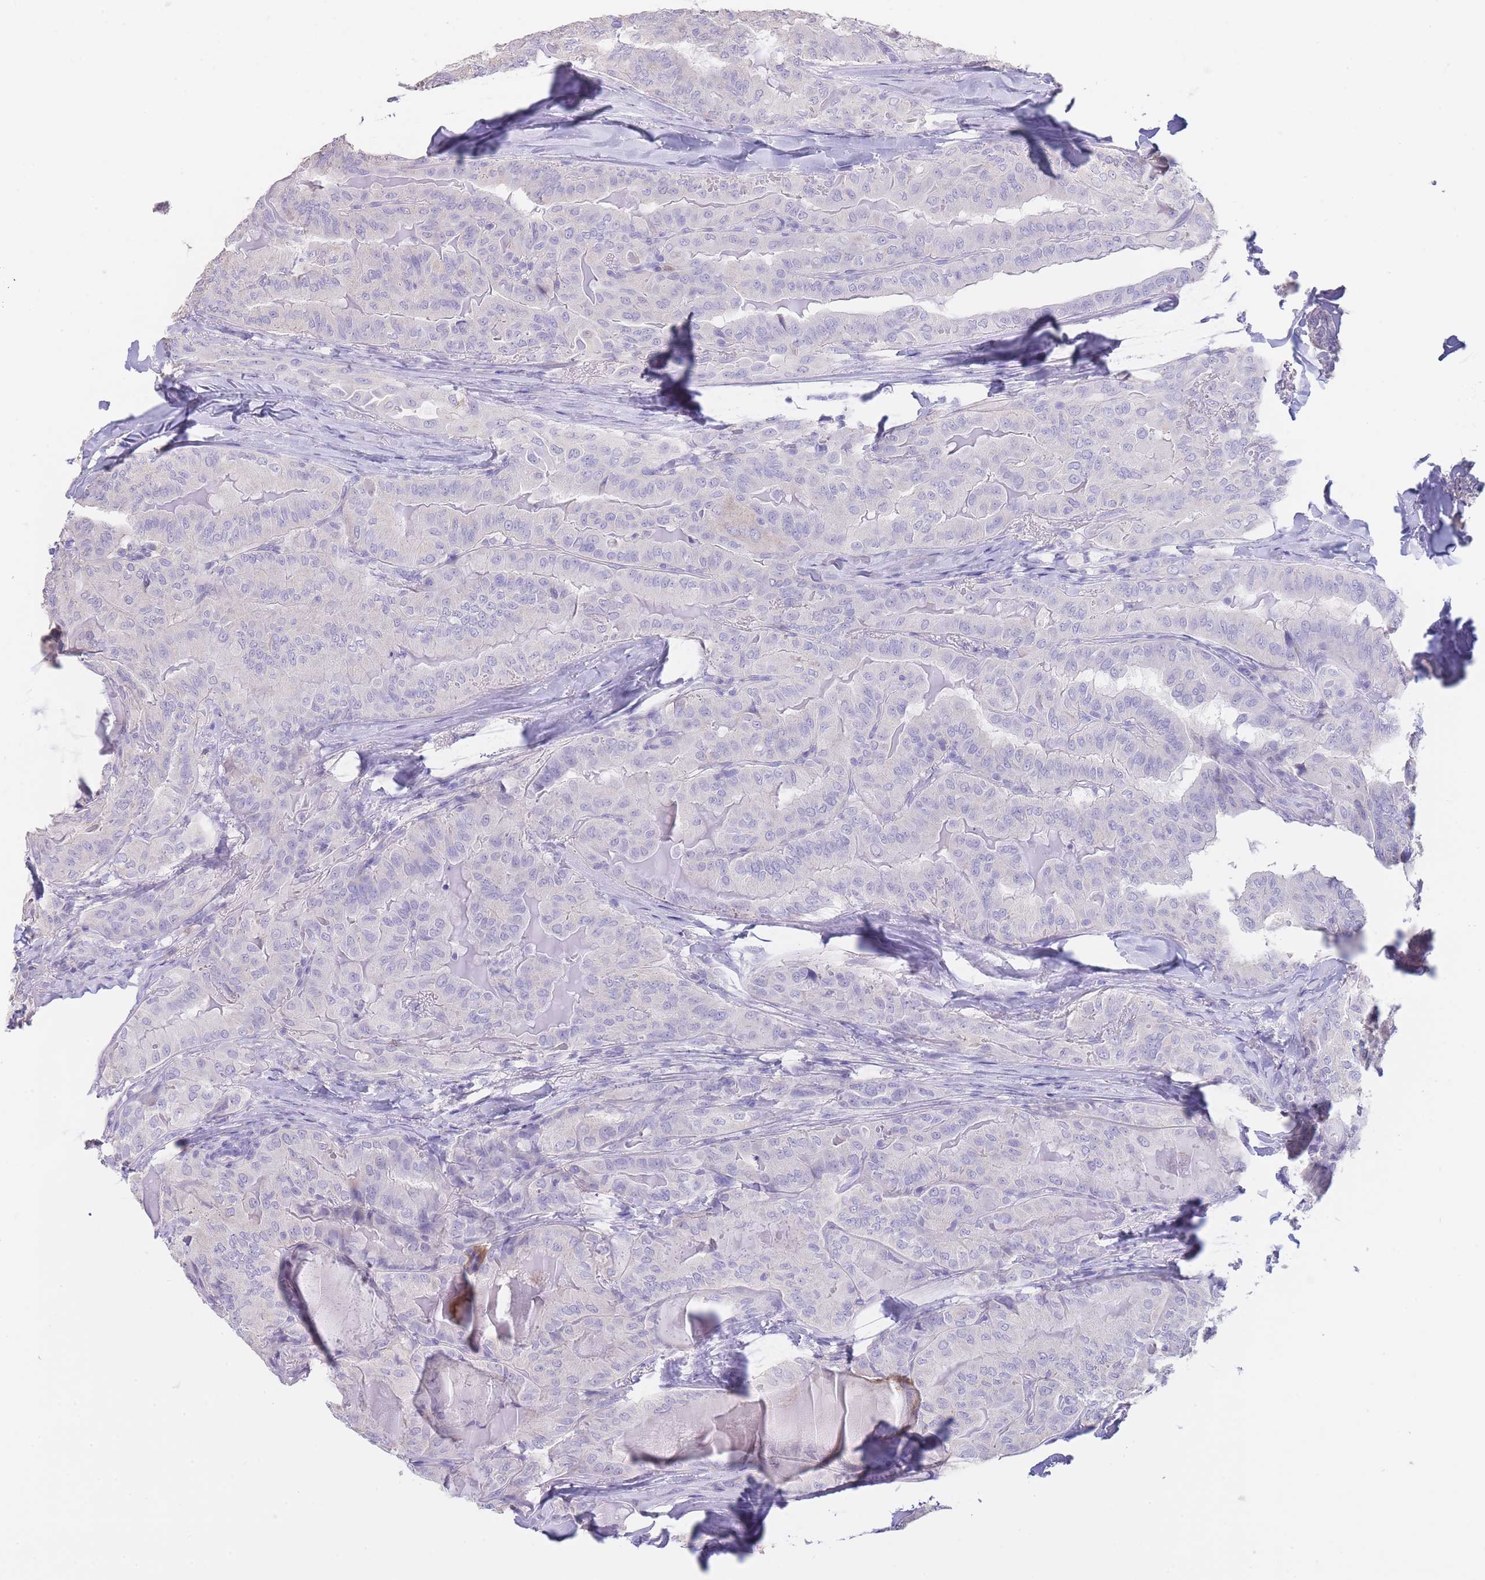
{"staining": {"intensity": "negative", "quantity": "none", "location": "none"}, "tissue": "thyroid cancer", "cell_type": "Tumor cells", "image_type": "cancer", "snomed": [{"axis": "morphology", "description": "Papillary adenocarcinoma, NOS"}, {"axis": "topography", "description": "Thyroid gland"}], "caption": "Immunohistochemistry photomicrograph of thyroid papillary adenocarcinoma stained for a protein (brown), which reveals no expression in tumor cells.", "gene": "CD37", "patient": {"sex": "female", "age": 68}}